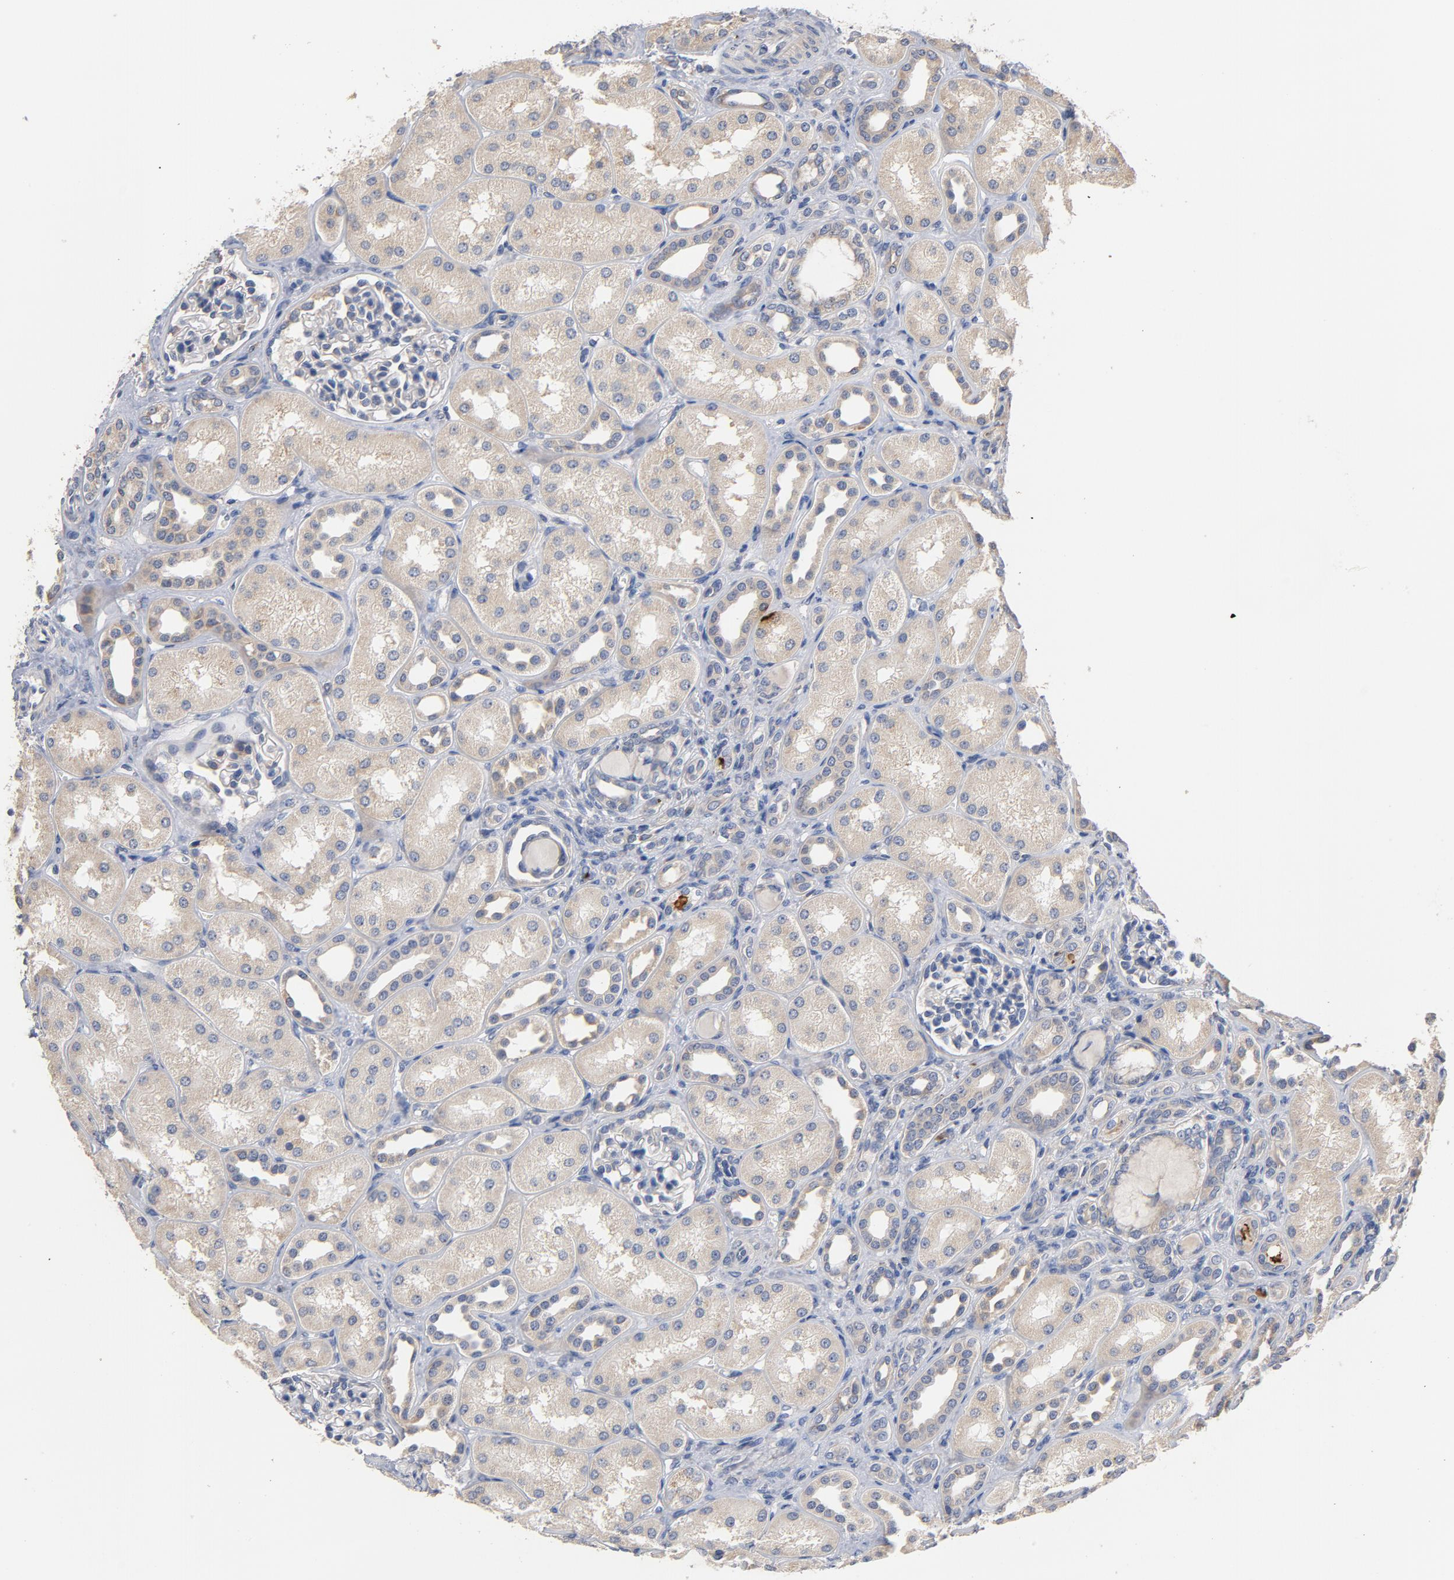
{"staining": {"intensity": "negative", "quantity": "none", "location": "none"}, "tissue": "kidney", "cell_type": "Cells in glomeruli", "image_type": "normal", "snomed": [{"axis": "morphology", "description": "Normal tissue, NOS"}, {"axis": "topography", "description": "Kidney"}], "caption": "The IHC image has no significant staining in cells in glomeruli of kidney.", "gene": "TLR4", "patient": {"sex": "male", "age": 7}}